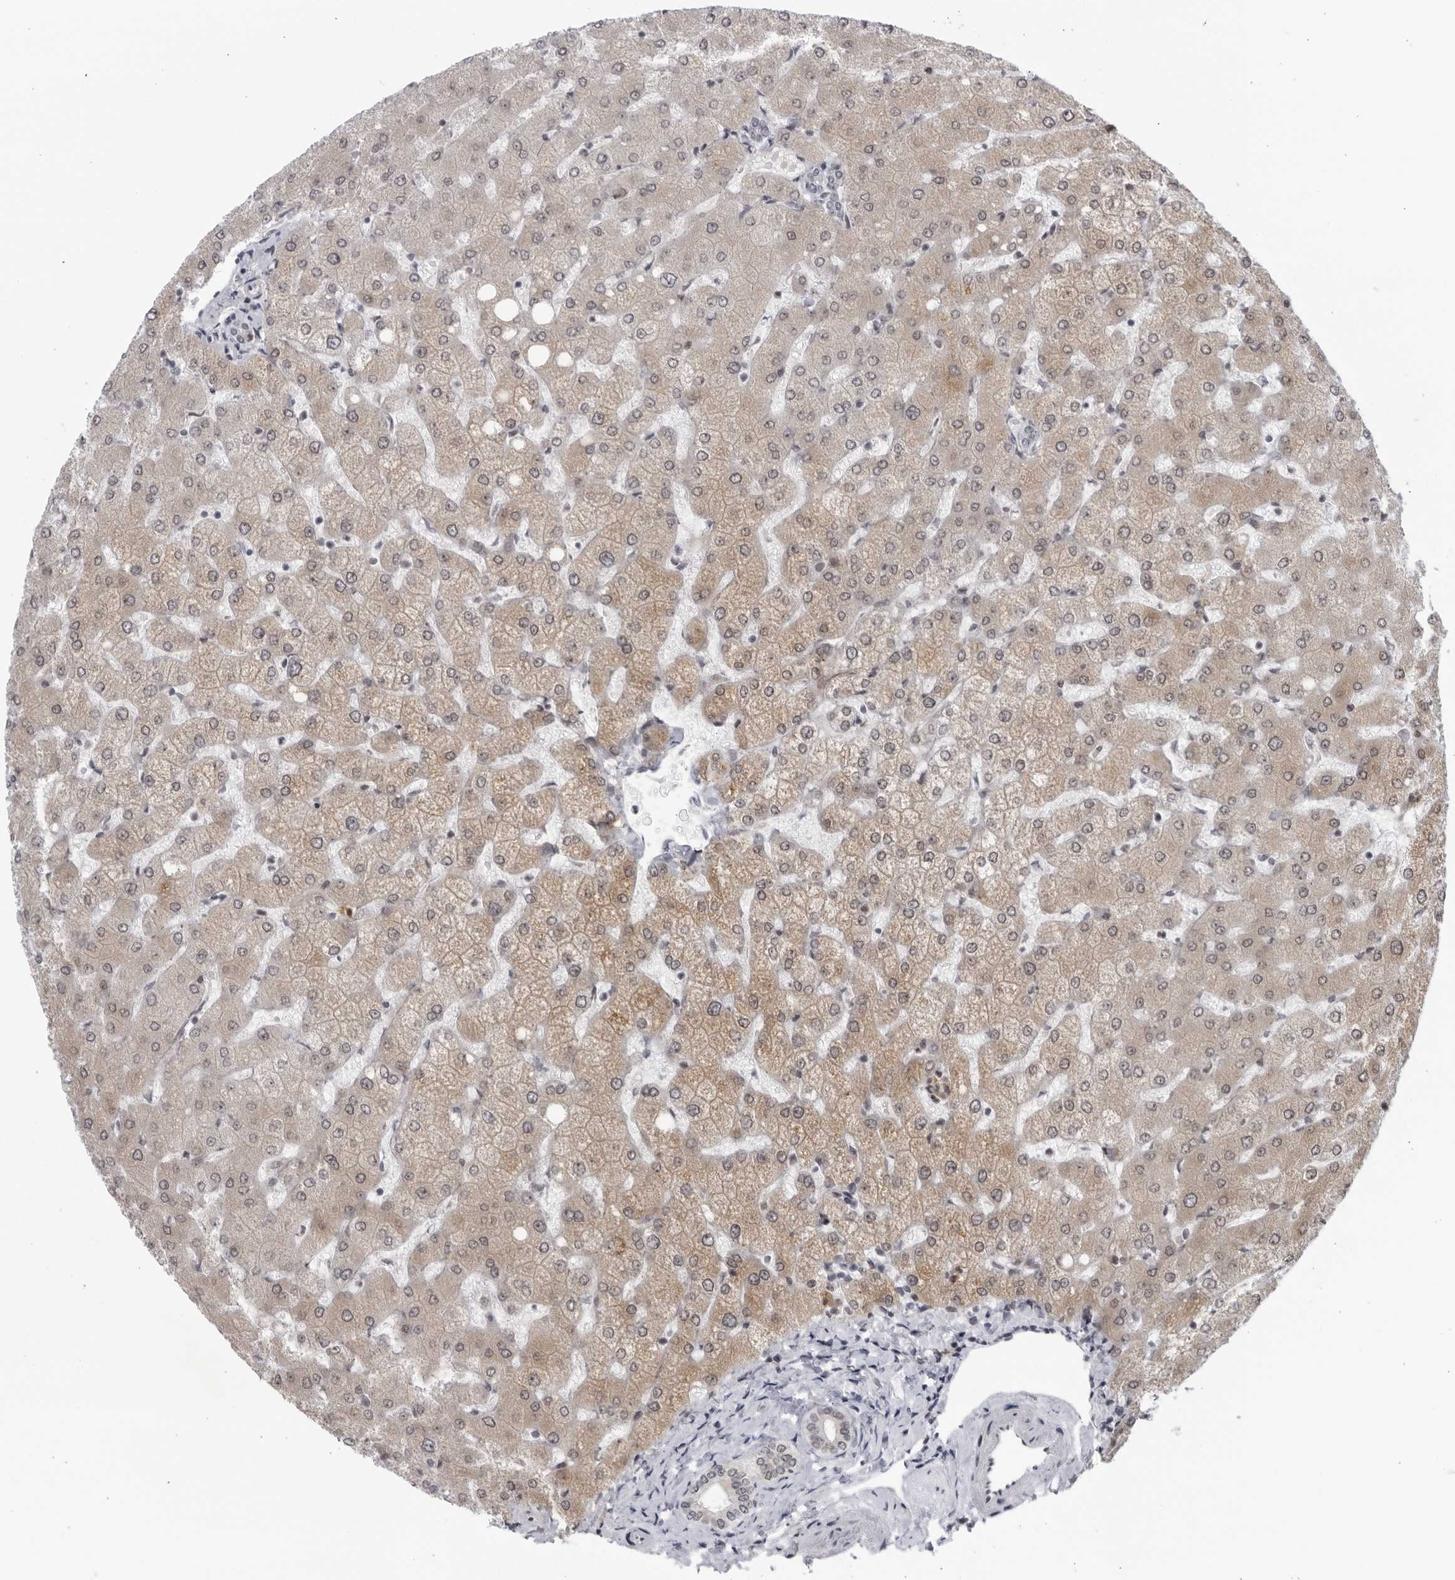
{"staining": {"intensity": "negative", "quantity": "none", "location": "none"}, "tissue": "liver", "cell_type": "Cholangiocytes", "image_type": "normal", "snomed": [{"axis": "morphology", "description": "Normal tissue, NOS"}, {"axis": "topography", "description": "Liver"}], "caption": "Immunohistochemical staining of benign human liver reveals no significant positivity in cholangiocytes.", "gene": "DTL", "patient": {"sex": "female", "age": 54}}